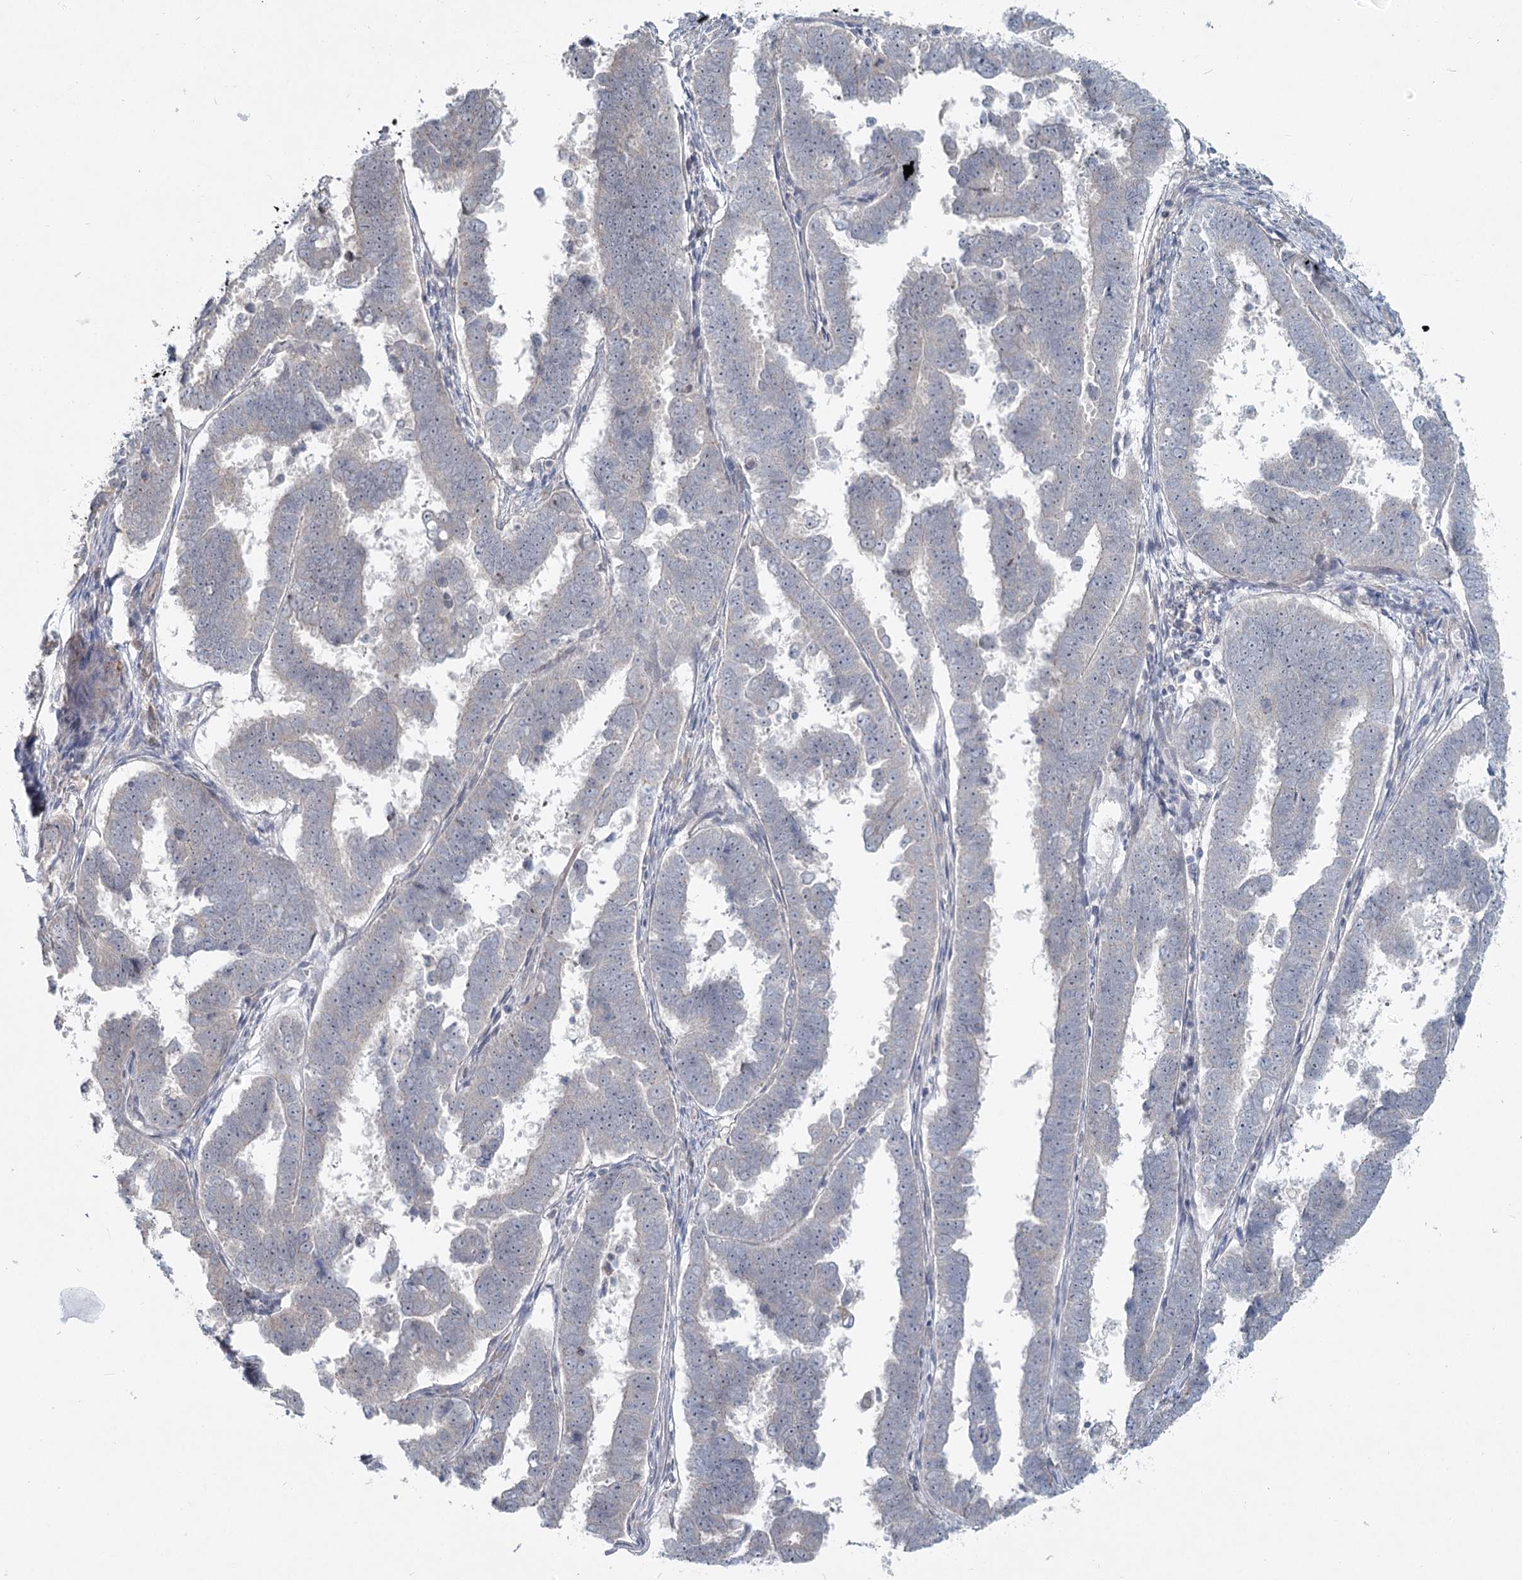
{"staining": {"intensity": "negative", "quantity": "none", "location": "none"}, "tissue": "endometrial cancer", "cell_type": "Tumor cells", "image_type": "cancer", "snomed": [{"axis": "morphology", "description": "Adenocarcinoma, NOS"}, {"axis": "topography", "description": "Endometrium"}], "caption": "Immunohistochemistry micrograph of human endometrial cancer stained for a protein (brown), which displays no expression in tumor cells.", "gene": "SPINK13", "patient": {"sex": "female", "age": 75}}